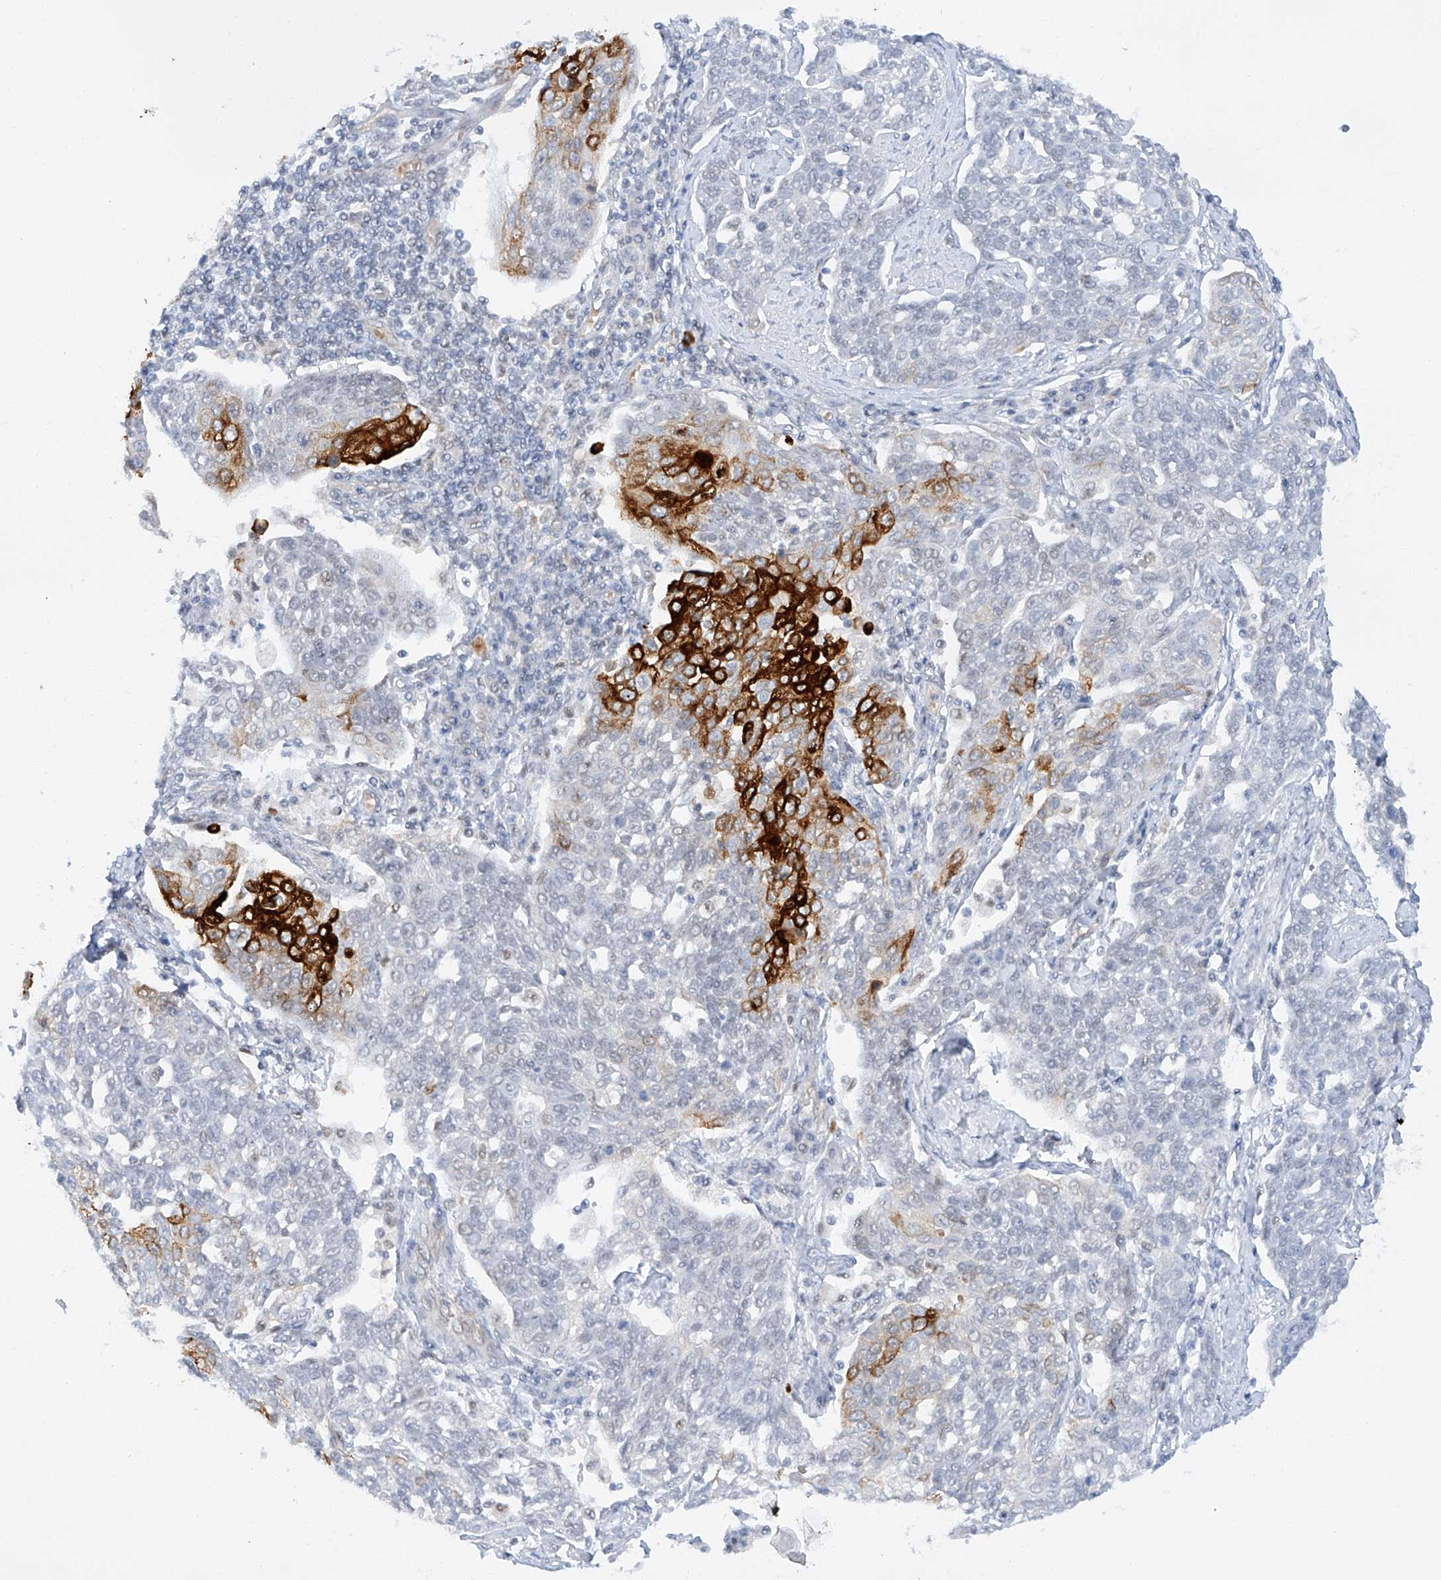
{"staining": {"intensity": "strong", "quantity": "<25%", "location": "cytoplasmic/membranous"}, "tissue": "cervical cancer", "cell_type": "Tumor cells", "image_type": "cancer", "snomed": [{"axis": "morphology", "description": "Squamous cell carcinoma, NOS"}, {"axis": "topography", "description": "Cervix"}], "caption": "Immunohistochemical staining of human cervical squamous cell carcinoma exhibits strong cytoplasmic/membranous protein expression in approximately <25% of tumor cells. (Brightfield microscopy of DAB IHC at high magnification).", "gene": "POGK", "patient": {"sex": "female", "age": 34}}